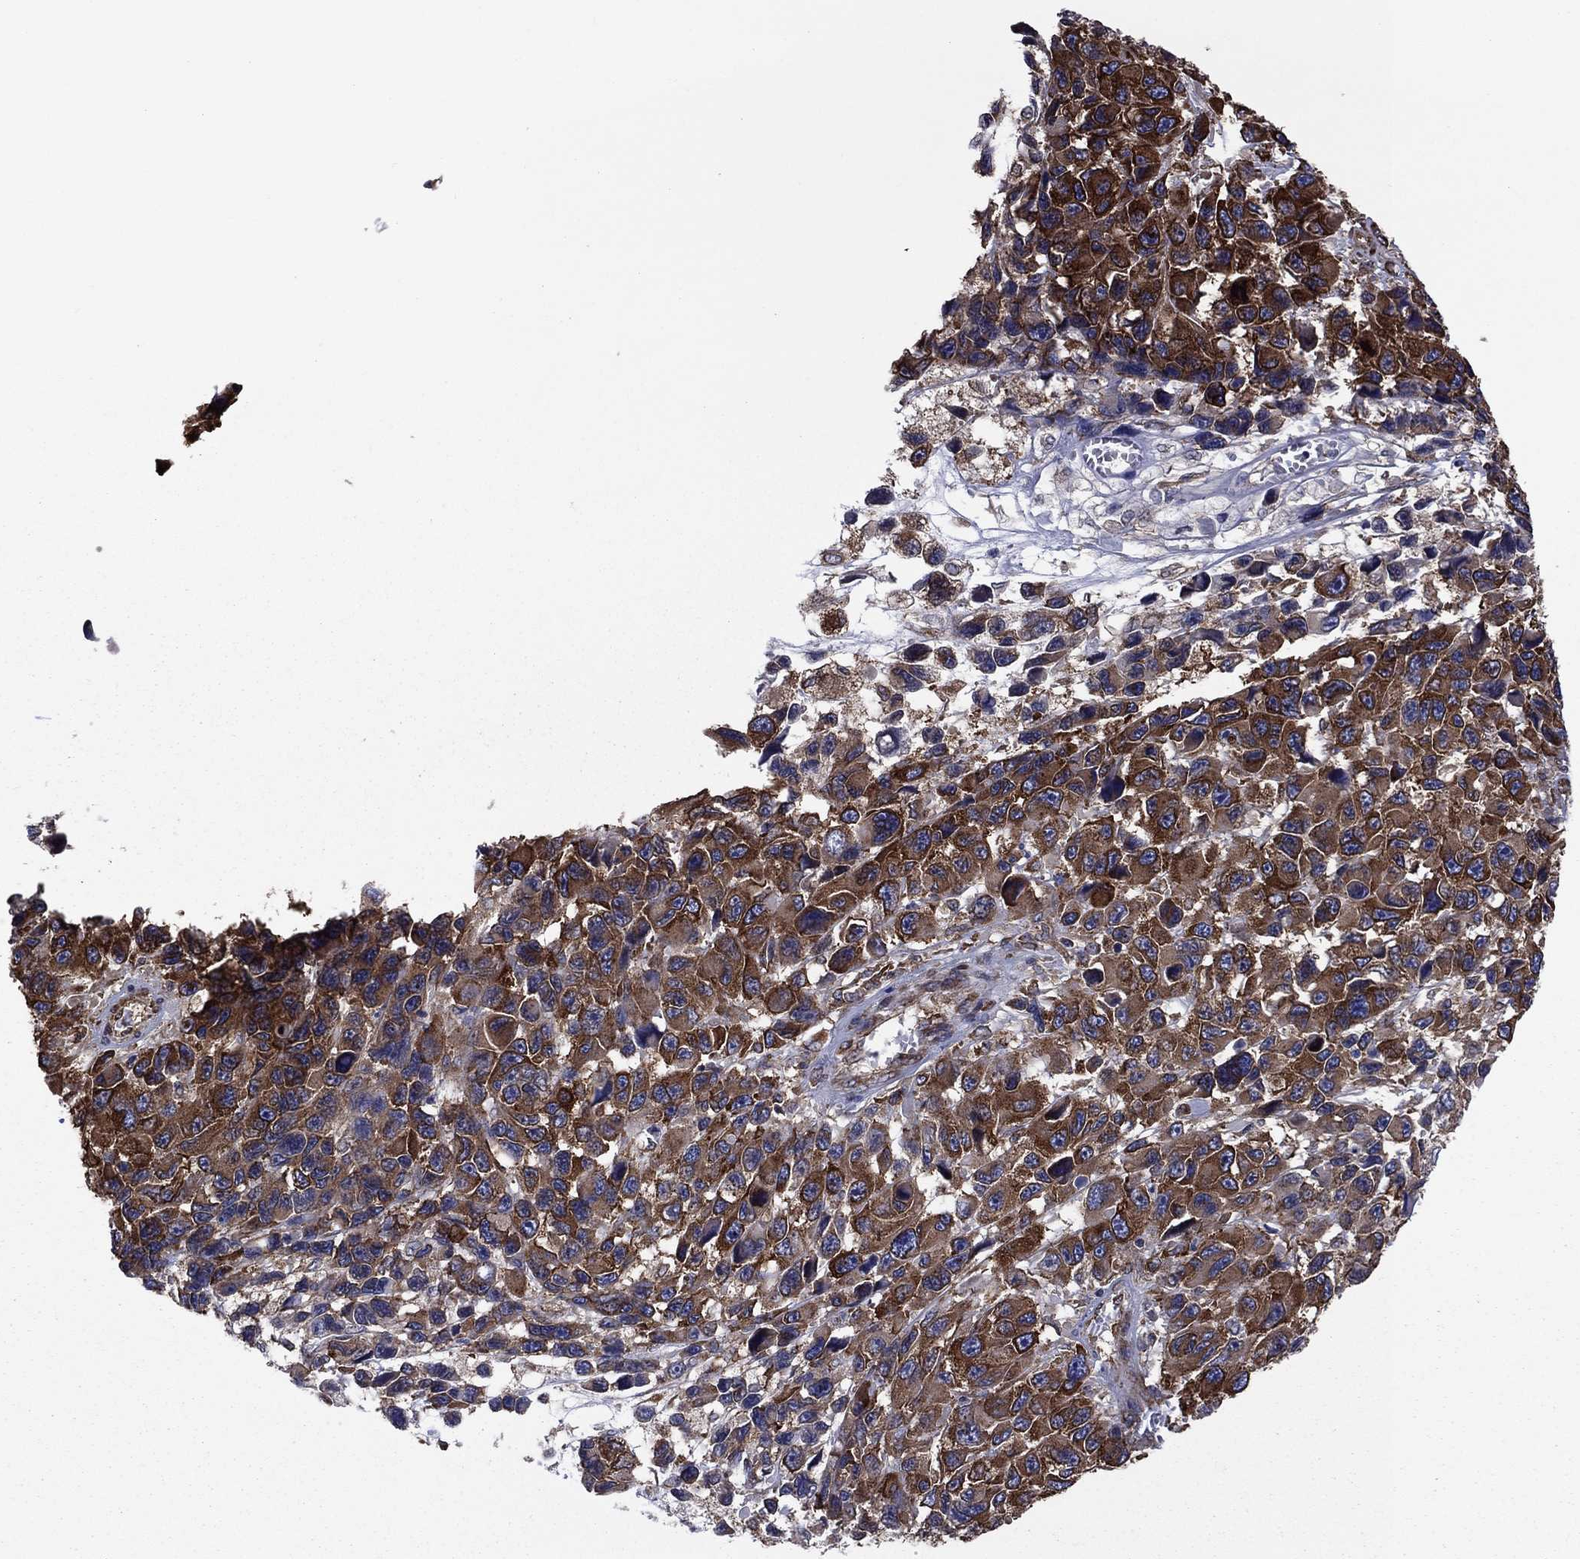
{"staining": {"intensity": "strong", "quantity": "25%-75%", "location": "cytoplasmic/membranous"}, "tissue": "melanoma", "cell_type": "Tumor cells", "image_type": "cancer", "snomed": [{"axis": "morphology", "description": "Malignant melanoma, NOS"}, {"axis": "topography", "description": "Skin"}], "caption": "This is a micrograph of IHC staining of melanoma, which shows strong staining in the cytoplasmic/membranous of tumor cells.", "gene": "YBX1", "patient": {"sex": "male", "age": 53}}